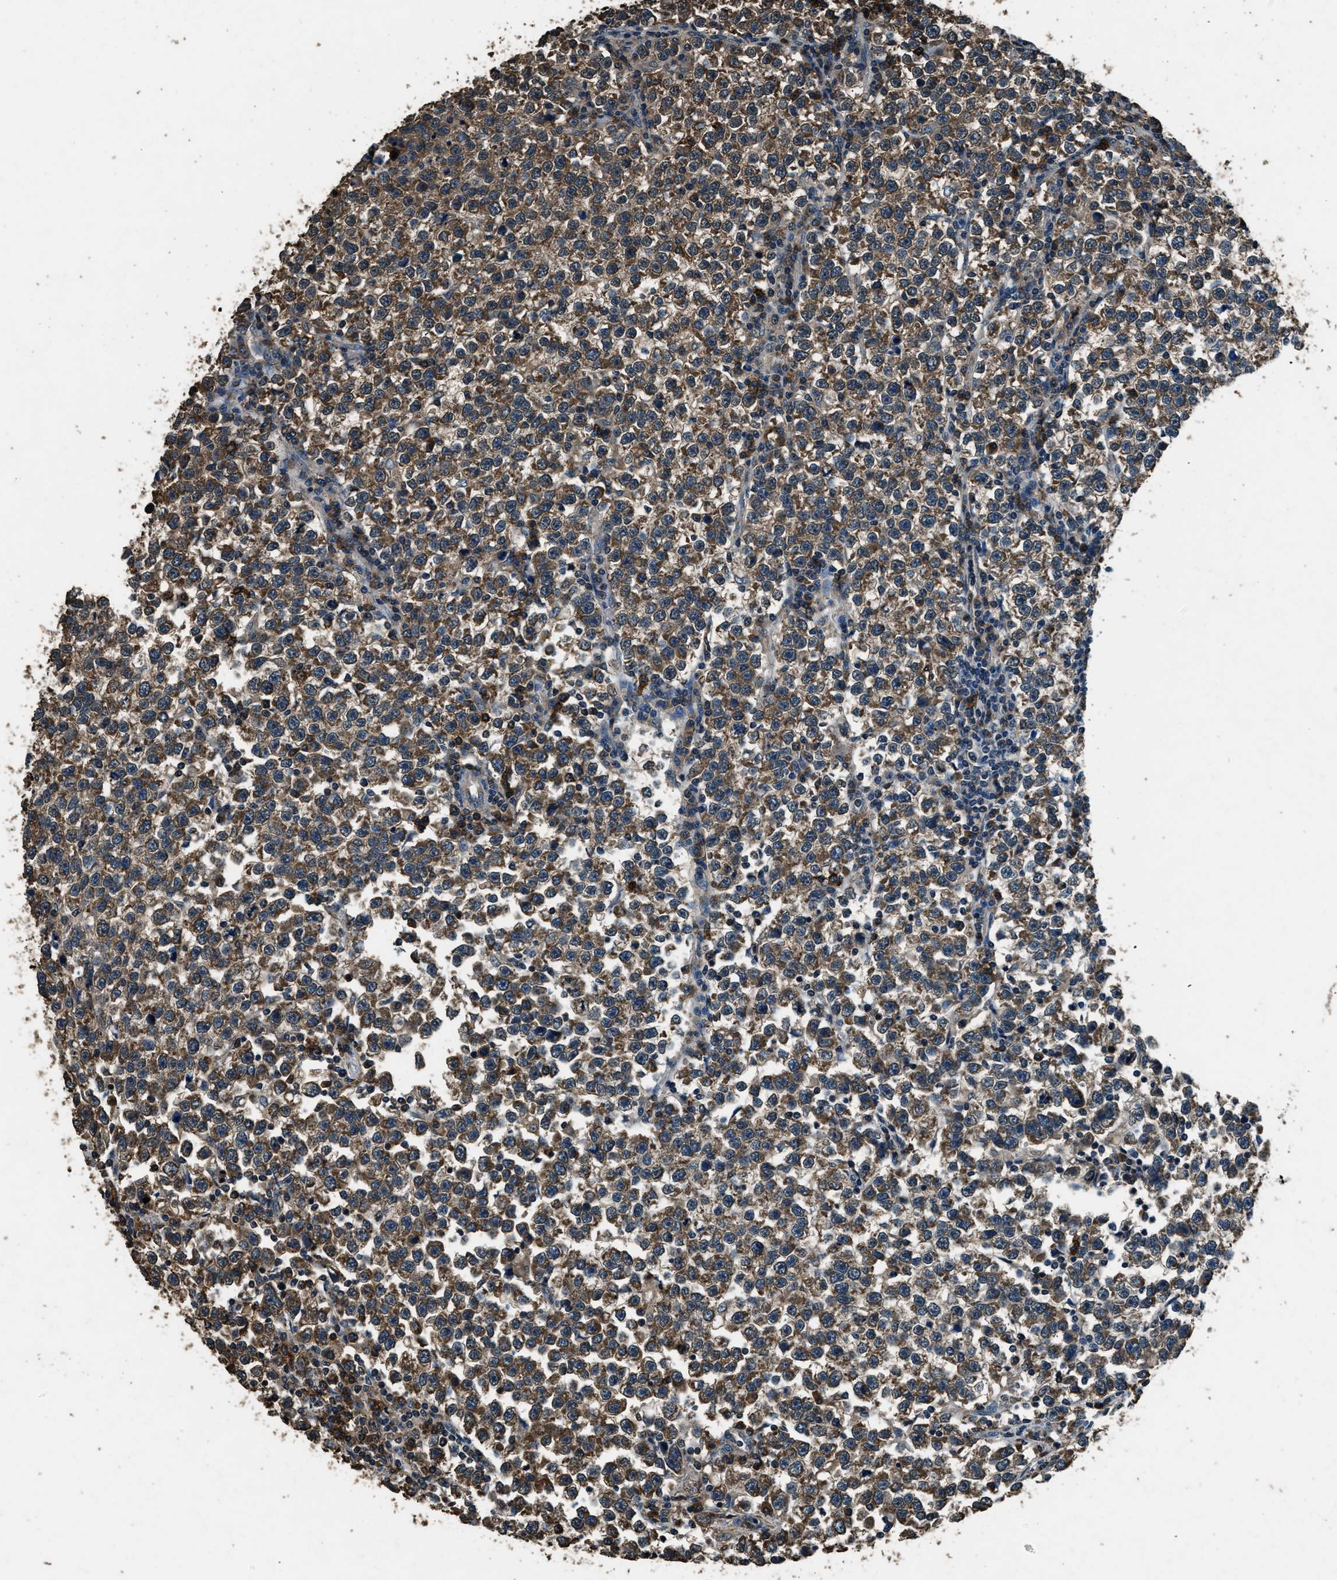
{"staining": {"intensity": "strong", "quantity": ">75%", "location": "cytoplasmic/membranous"}, "tissue": "testis cancer", "cell_type": "Tumor cells", "image_type": "cancer", "snomed": [{"axis": "morphology", "description": "Normal tissue, NOS"}, {"axis": "morphology", "description": "Seminoma, NOS"}, {"axis": "topography", "description": "Testis"}], "caption": "This image exhibits IHC staining of testis cancer (seminoma), with high strong cytoplasmic/membranous expression in approximately >75% of tumor cells.", "gene": "SALL3", "patient": {"sex": "male", "age": 43}}